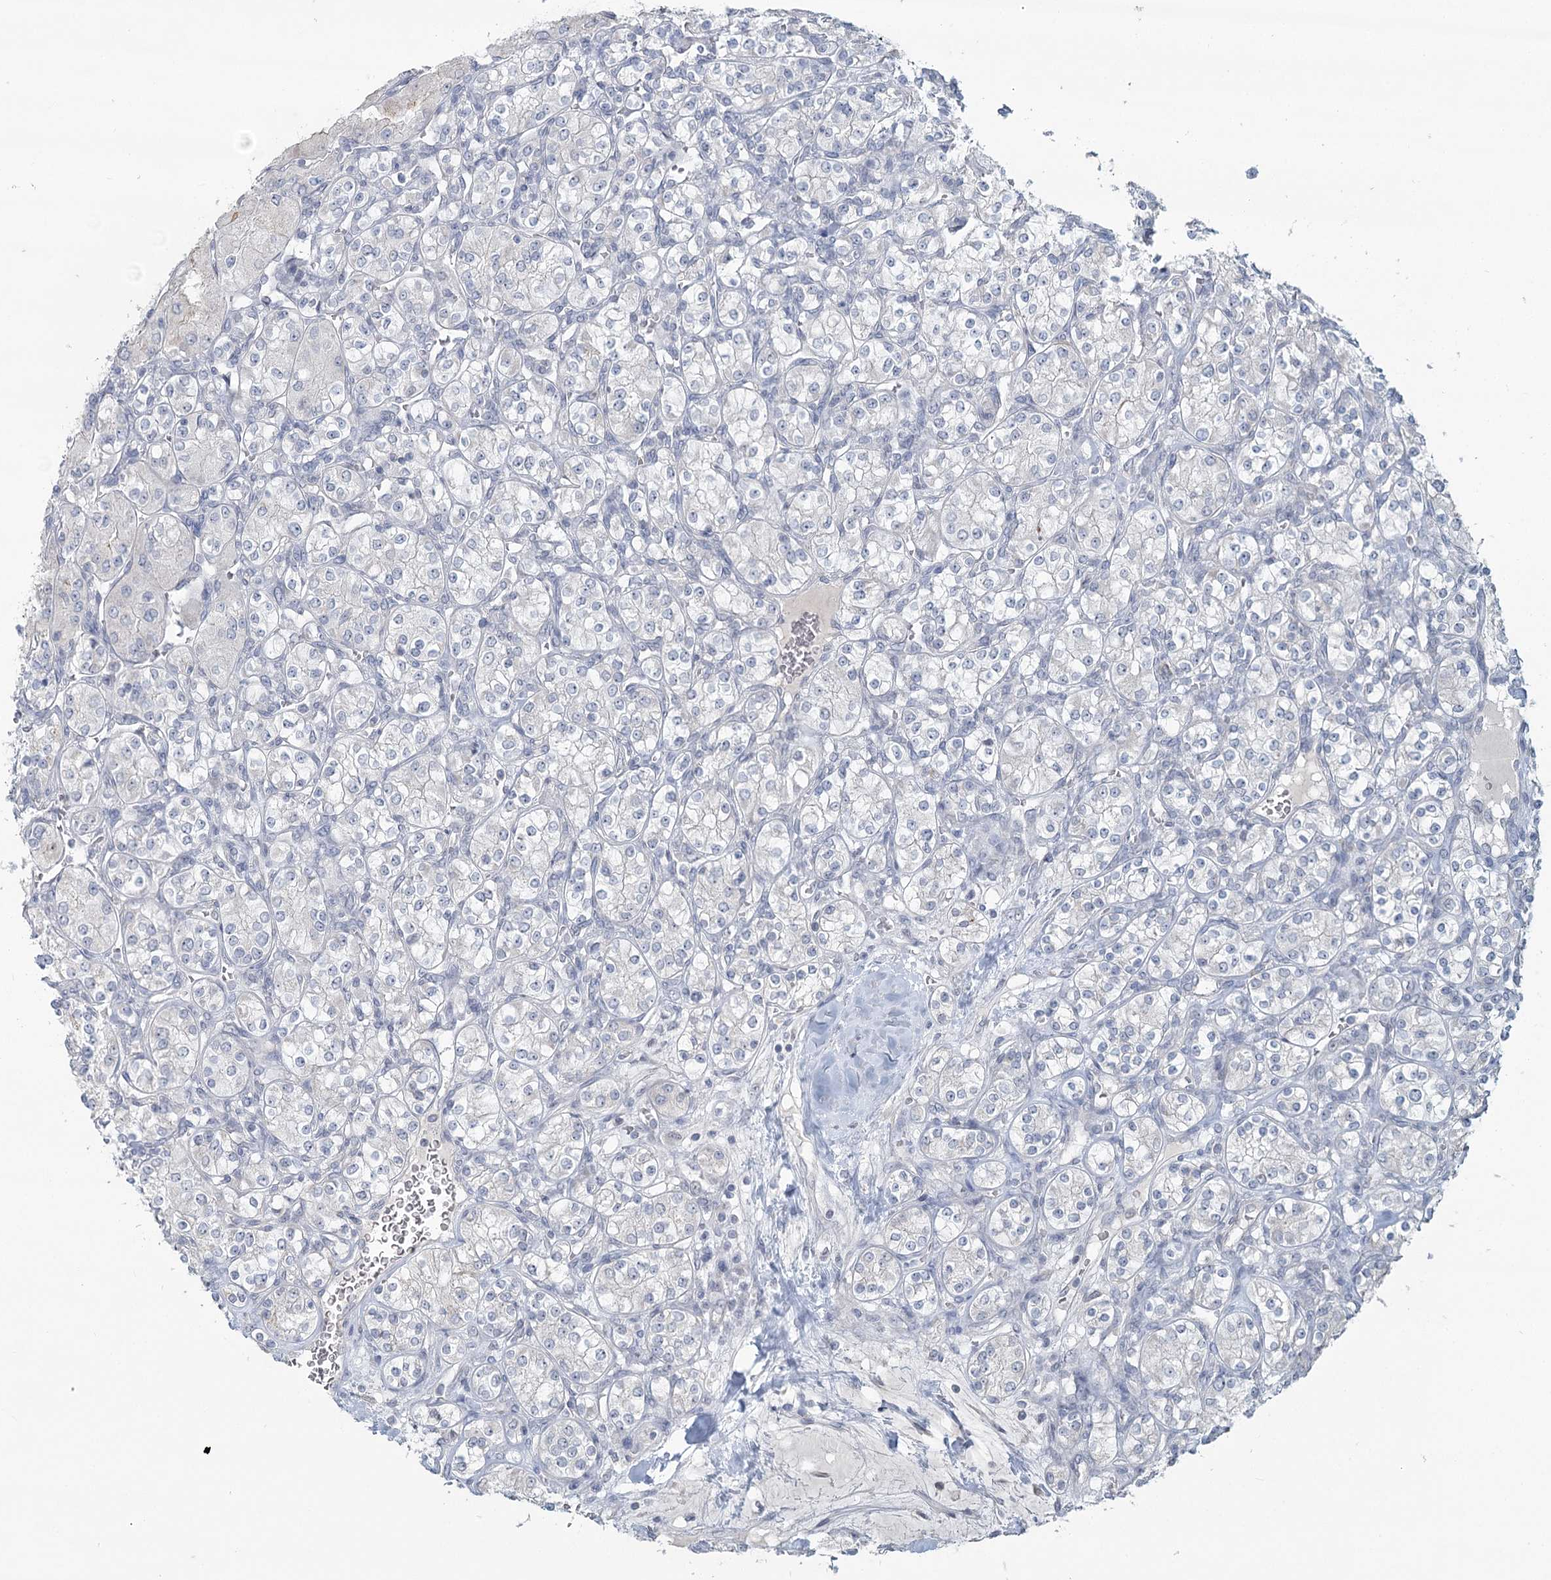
{"staining": {"intensity": "negative", "quantity": "none", "location": "none"}, "tissue": "renal cancer", "cell_type": "Tumor cells", "image_type": "cancer", "snomed": [{"axis": "morphology", "description": "Adenocarcinoma, NOS"}, {"axis": "topography", "description": "Kidney"}], "caption": "This is an IHC histopathology image of human renal adenocarcinoma. There is no expression in tumor cells.", "gene": "SLC9A3", "patient": {"sex": "male", "age": 77}}